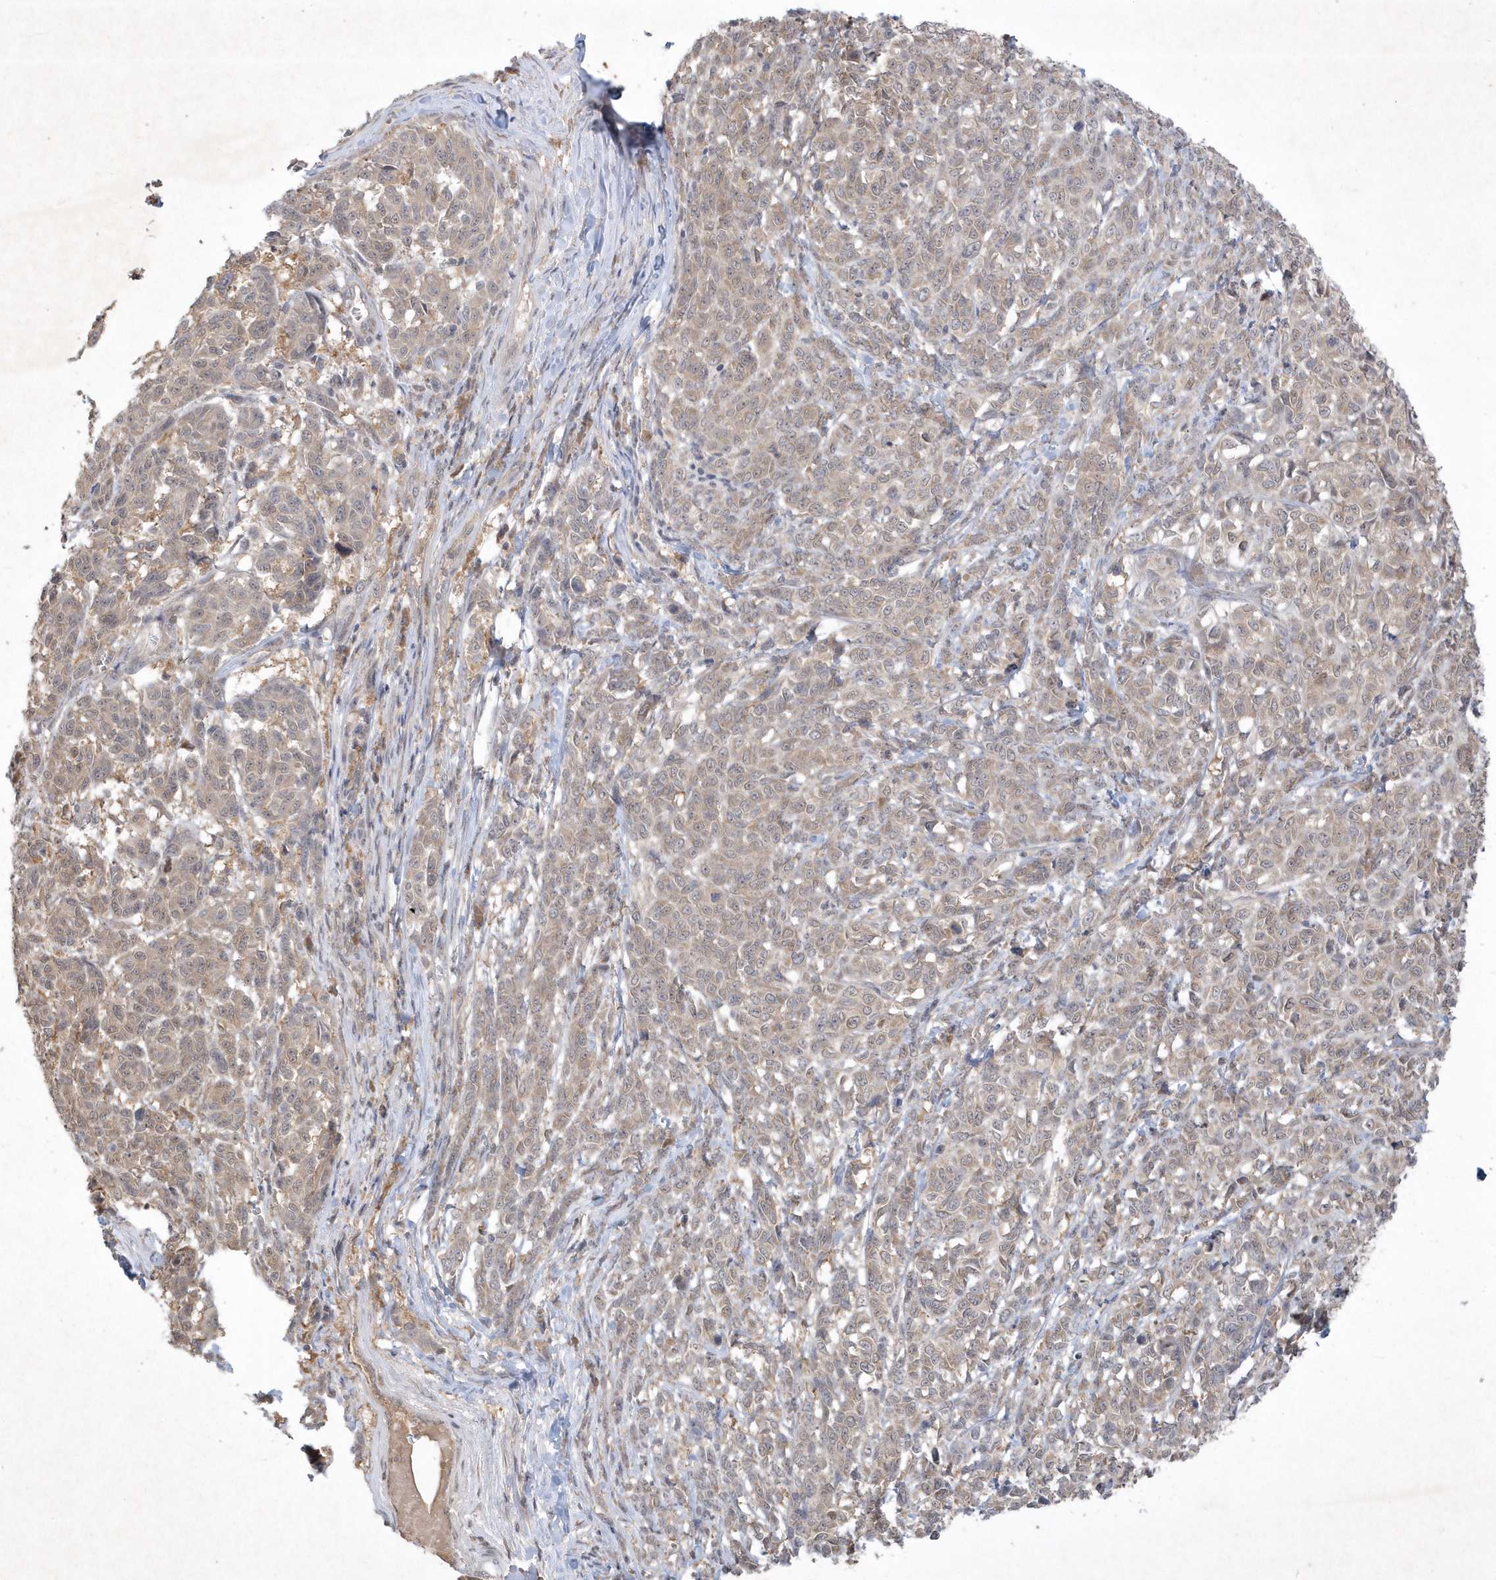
{"staining": {"intensity": "weak", "quantity": "25%-75%", "location": "cytoplasmic/membranous"}, "tissue": "melanoma", "cell_type": "Tumor cells", "image_type": "cancer", "snomed": [{"axis": "morphology", "description": "Malignant melanoma, NOS"}, {"axis": "topography", "description": "Skin"}], "caption": "Immunohistochemical staining of malignant melanoma reveals weak cytoplasmic/membranous protein expression in approximately 25%-75% of tumor cells.", "gene": "AKR7A2", "patient": {"sex": "male", "age": 49}}